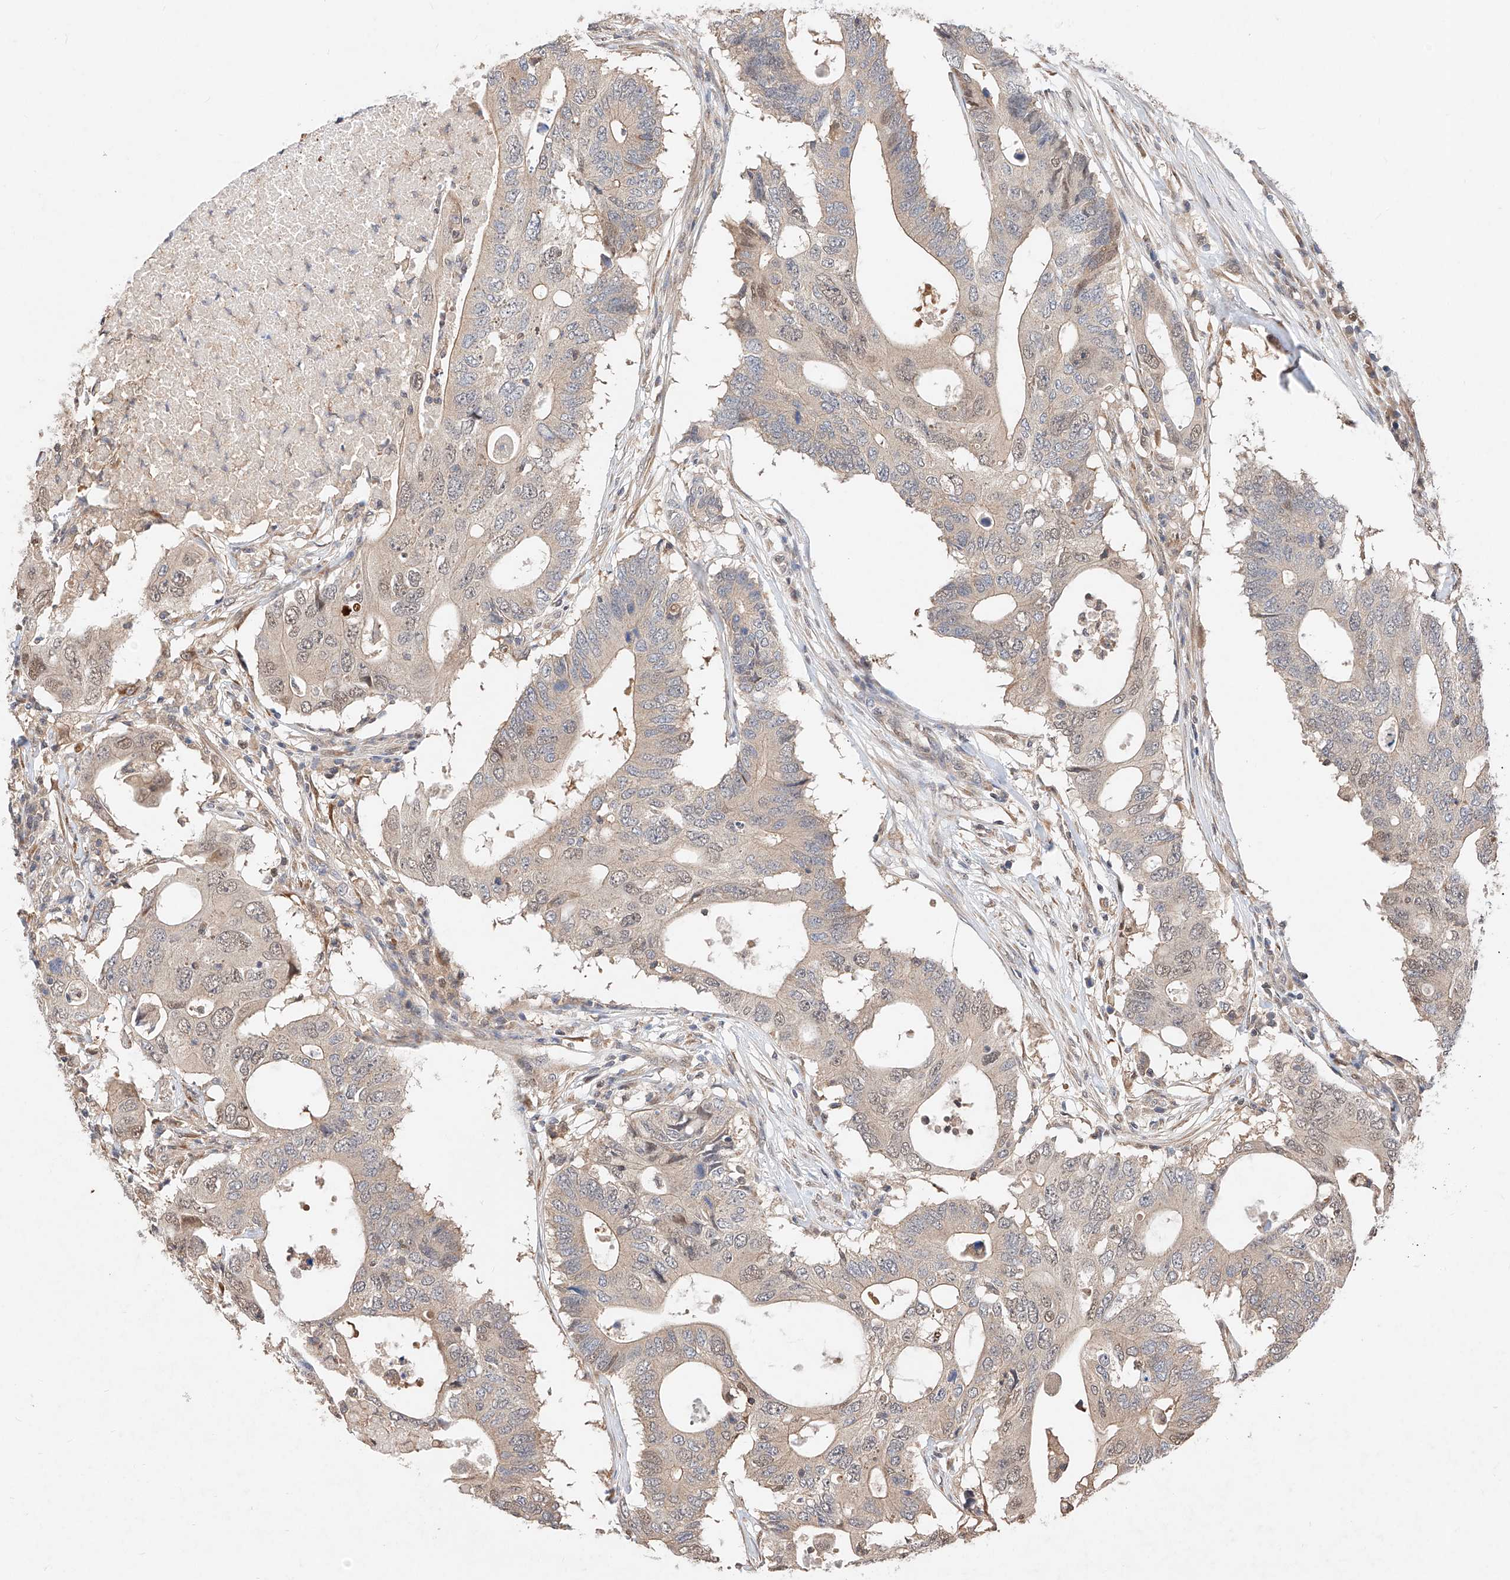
{"staining": {"intensity": "weak", "quantity": "25%-75%", "location": "cytoplasmic/membranous,nuclear"}, "tissue": "colorectal cancer", "cell_type": "Tumor cells", "image_type": "cancer", "snomed": [{"axis": "morphology", "description": "Adenocarcinoma, NOS"}, {"axis": "topography", "description": "Colon"}], "caption": "This photomicrograph exhibits IHC staining of colorectal adenocarcinoma, with low weak cytoplasmic/membranous and nuclear staining in approximately 25%-75% of tumor cells.", "gene": "ZSCAN4", "patient": {"sex": "male", "age": 71}}